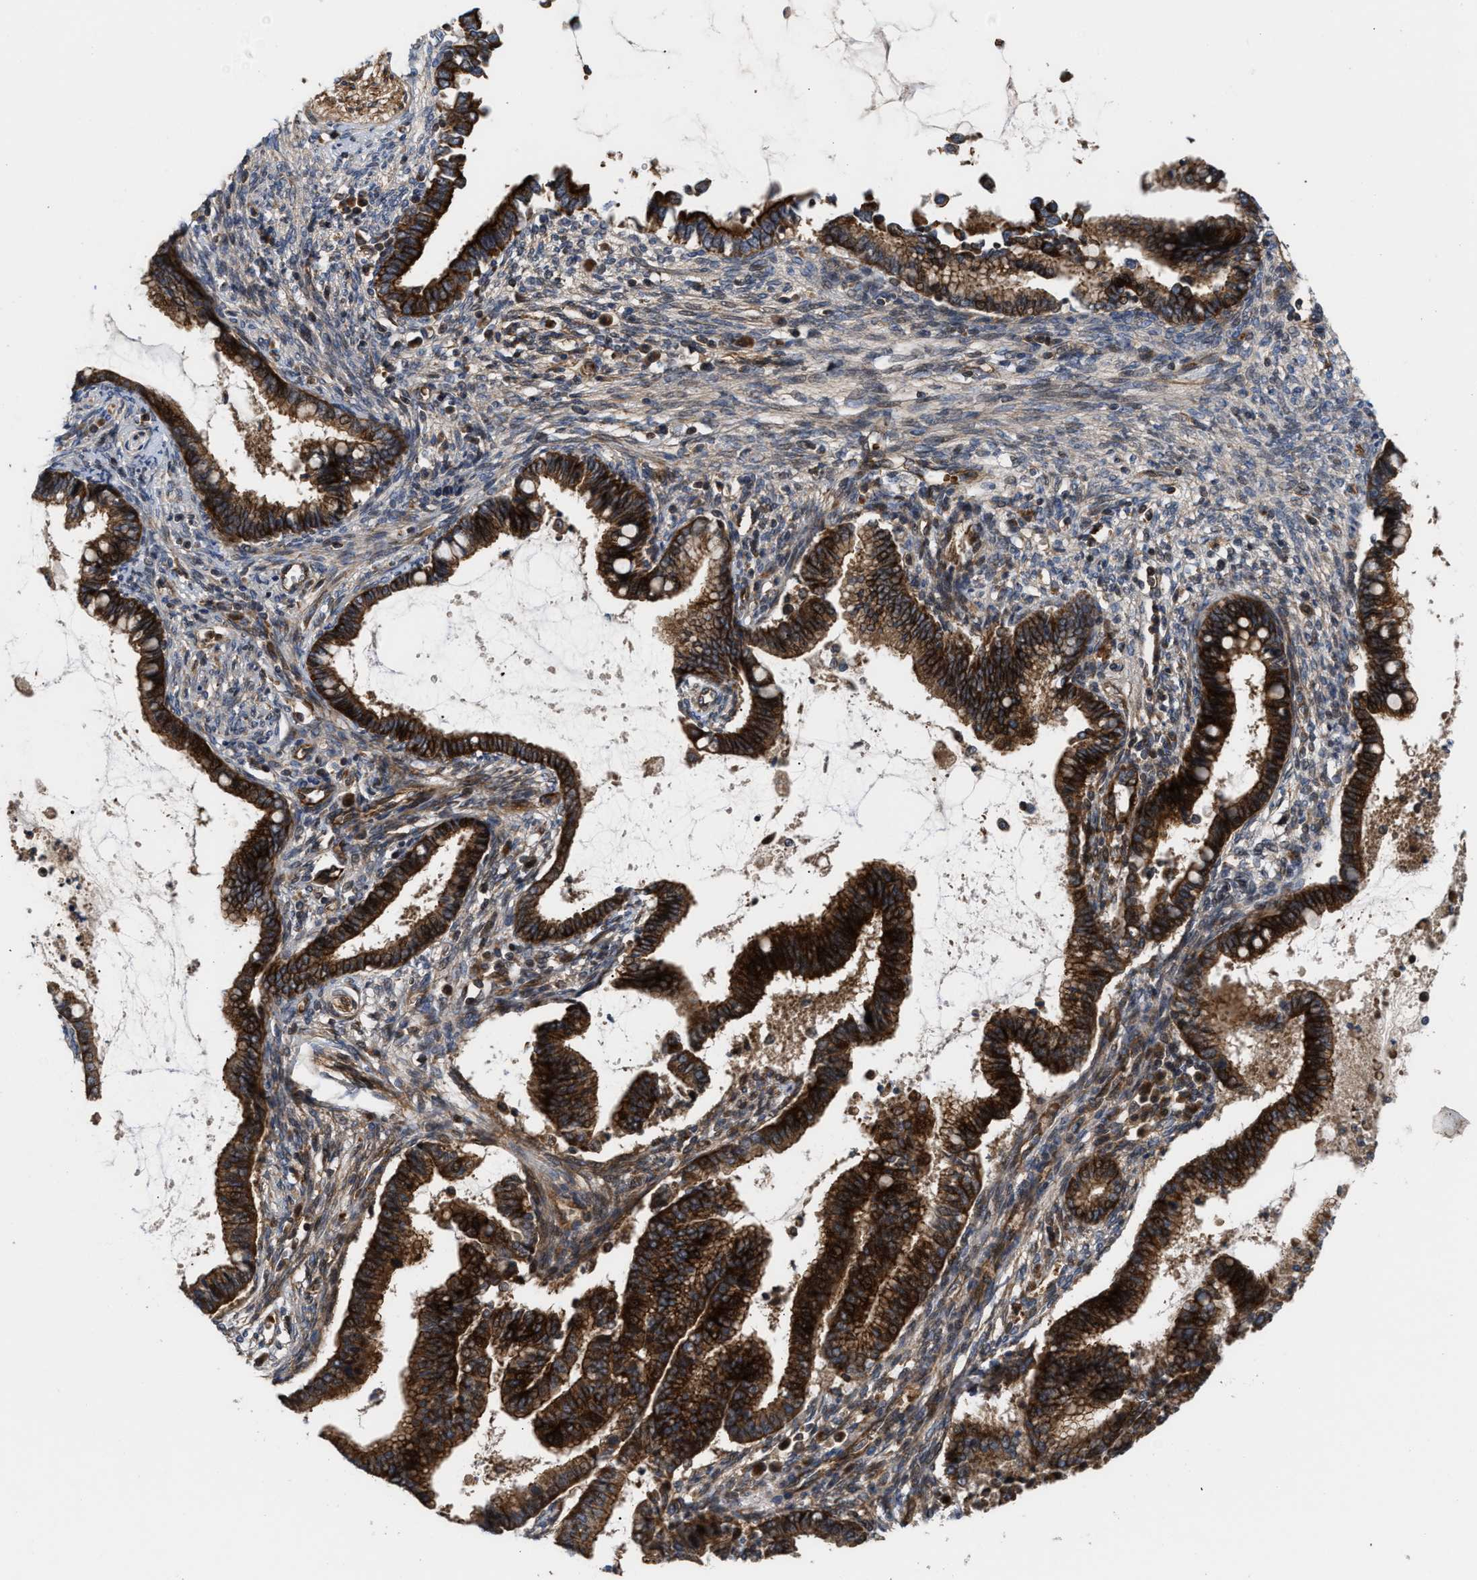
{"staining": {"intensity": "strong", "quantity": ">75%", "location": "cytoplasmic/membranous"}, "tissue": "cervical cancer", "cell_type": "Tumor cells", "image_type": "cancer", "snomed": [{"axis": "morphology", "description": "Adenocarcinoma, NOS"}, {"axis": "topography", "description": "Cervix"}], "caption": "A micrograph of cervical cancer (adenocarcinoma) stained for a protein shows strong cytoplasmic/membranous brown staining in tumor cells. (IHC, brightfield microscopy, high magnification).", "gene": "STAU1", "patient": {"sex": "female", "age": 44}}